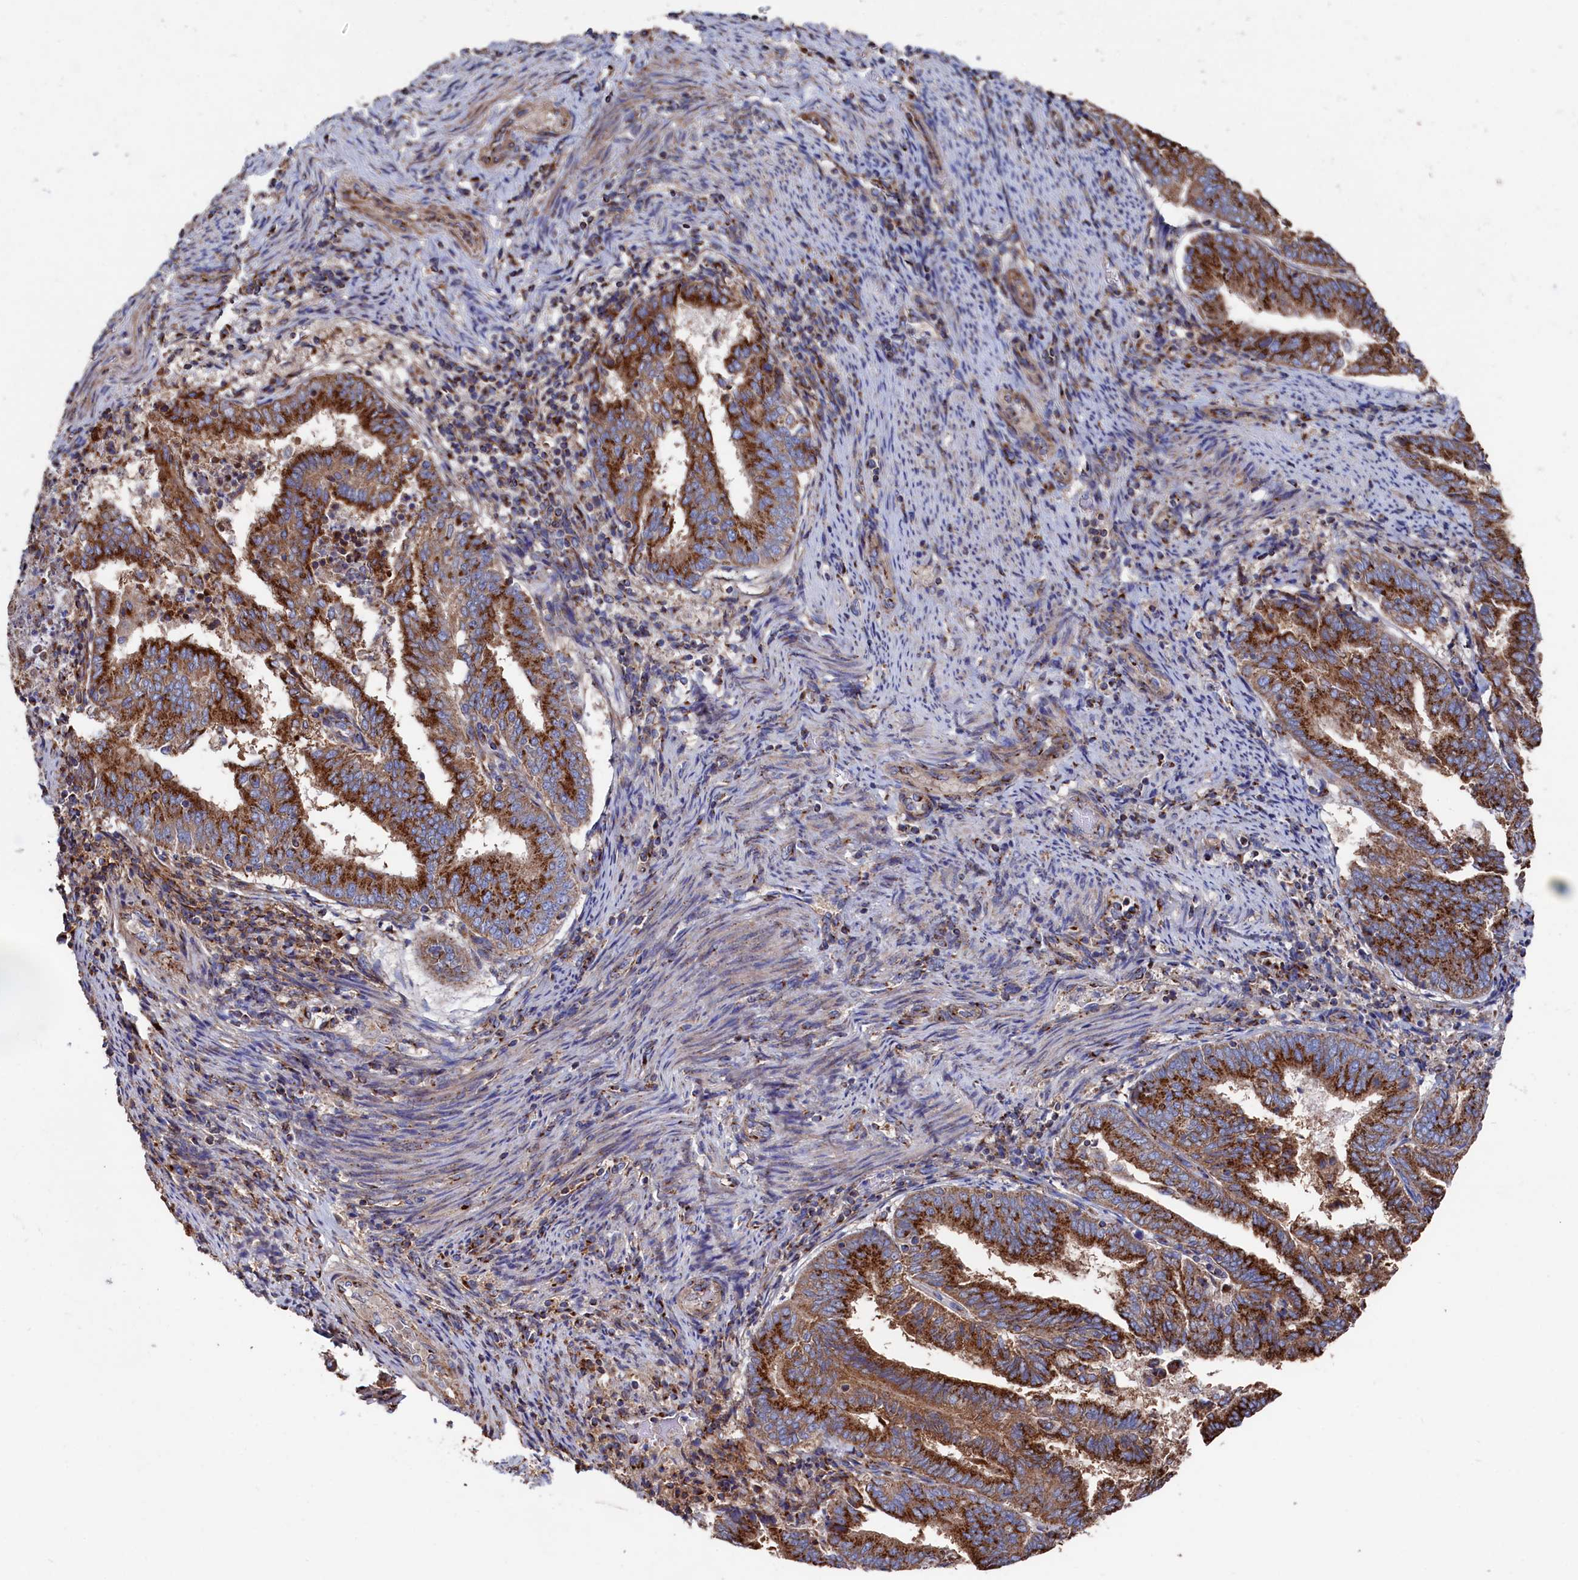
{"staining": {"intensity": "strong", "quantity": ">75%", "location": "cytoplasmic/membranous"}, "tissue": "endometrial cancer", "cell_type": "Tumor cells", "image_type": "cancer", "snomed": [{"axis": "morphology", "description": "Adenocarcinoma, NOS"}, {"axis": "topography", "description": "Endometrium"}], "caption": "Protein analysis of adenocarcinoma (endometrial) tissue displays strong cytoplasmic/membranous expression in about >75% of tumor cells.", "gene": "PRRC1", "patient": {"sex": "female", "age": 80}}